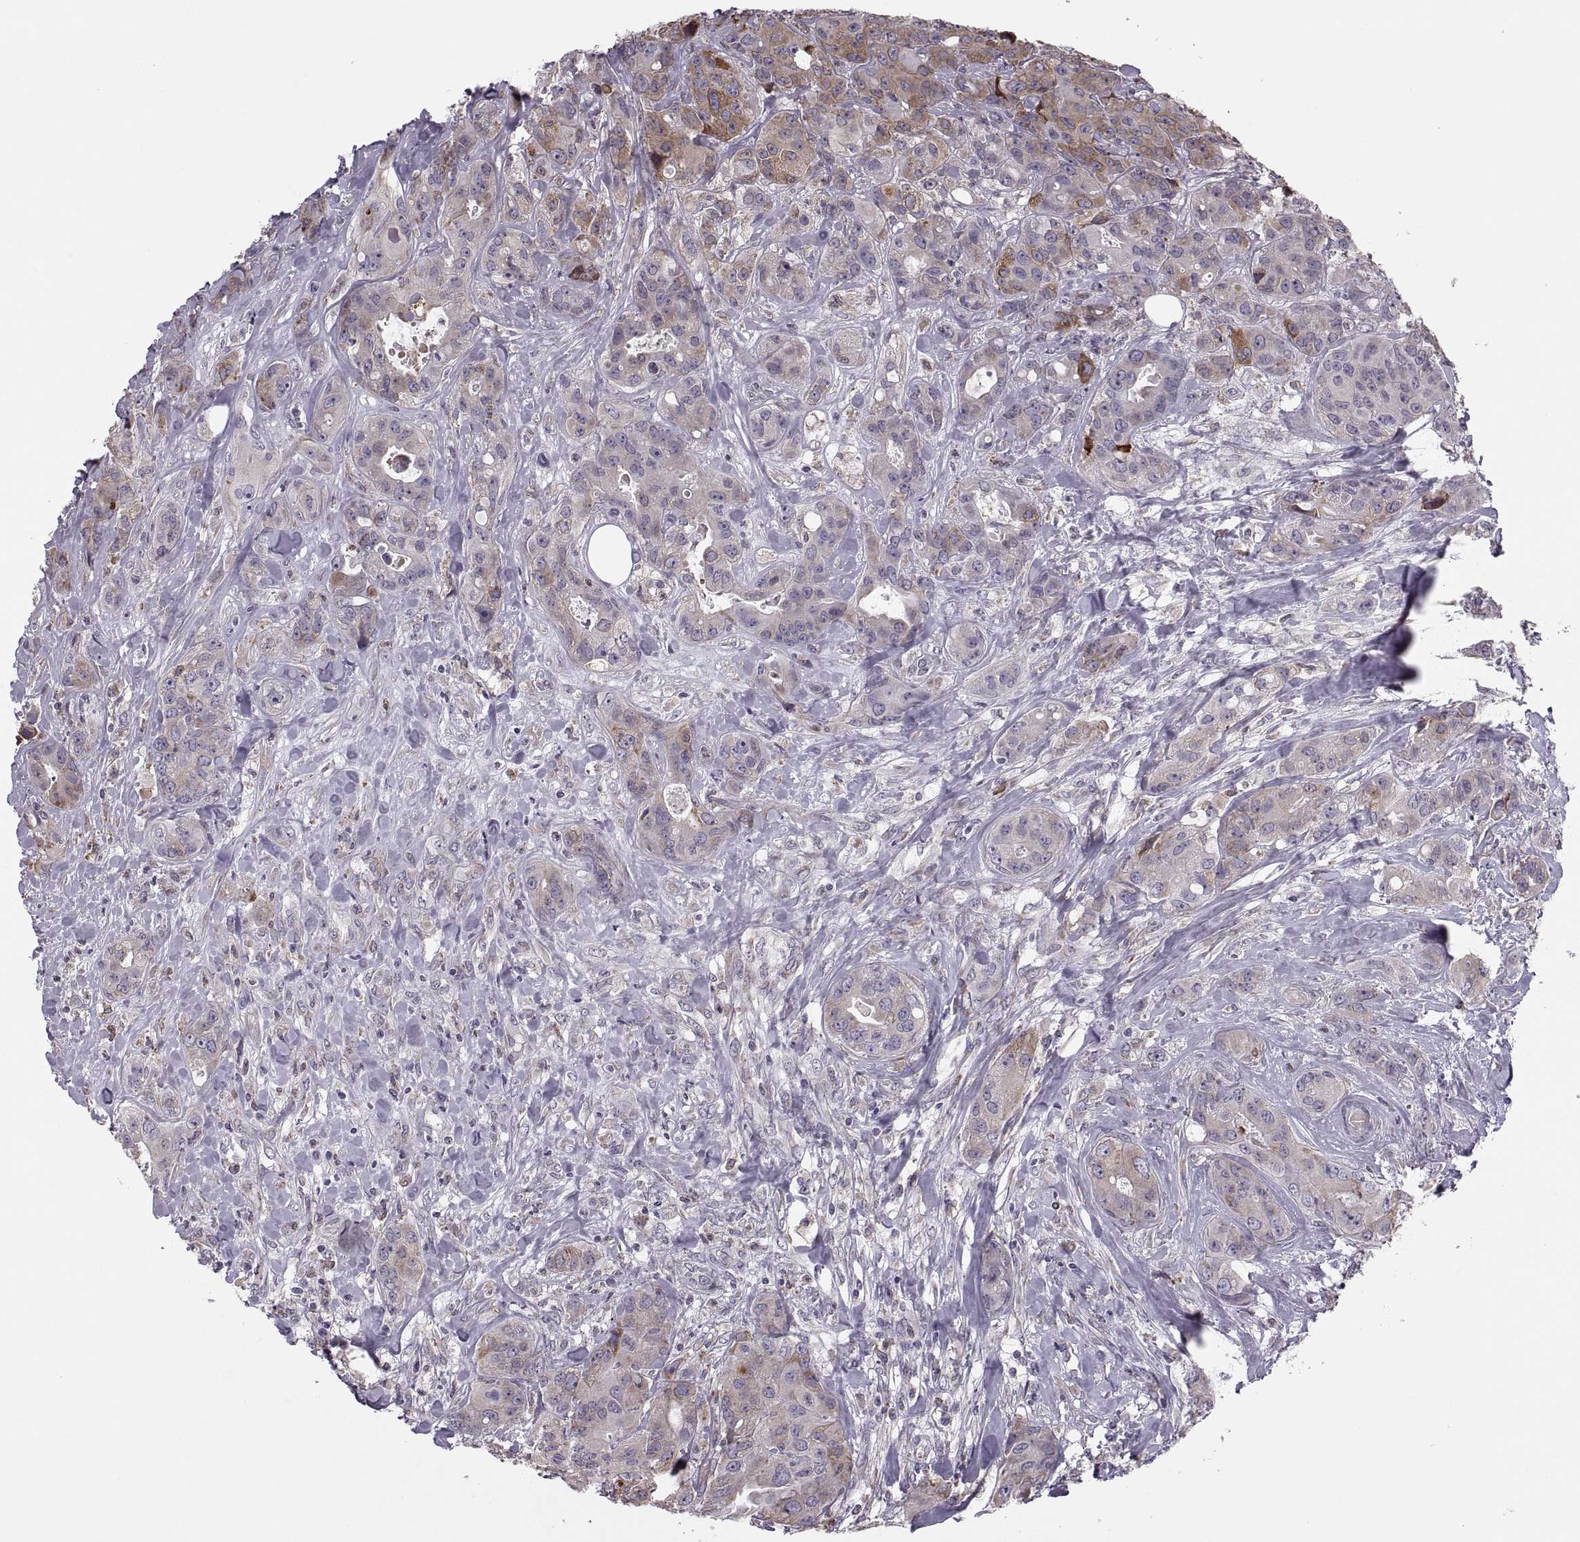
{"staining": {"intensity": "moderate", "quantity": "25%-75%", "location": "cytoplasmic/membranous"}, "tissue": "breast cancer", "cell_type": "Tumor cells", "image_type": "cancer", "snomed": [{"axis": "morphology", "description": "Duct carcinoma"}, {"axis": "topography", "description": "Breast"}], "caption": "High-magnification brightfield microscopy of breast cancer stained with DAB (brown) and counterstained with hematoxylin (blue). tumor cells exhibit moderate cytoplasmic/membranous expression is appreciated in approximately25%-75% of cells. The staining was performed using DAB, with brown indicating positive protein expression. Nuclei are stained blue with hematoxylin.", "gene": "LETM2", "patient": {"sex": "female", "age": 43}}